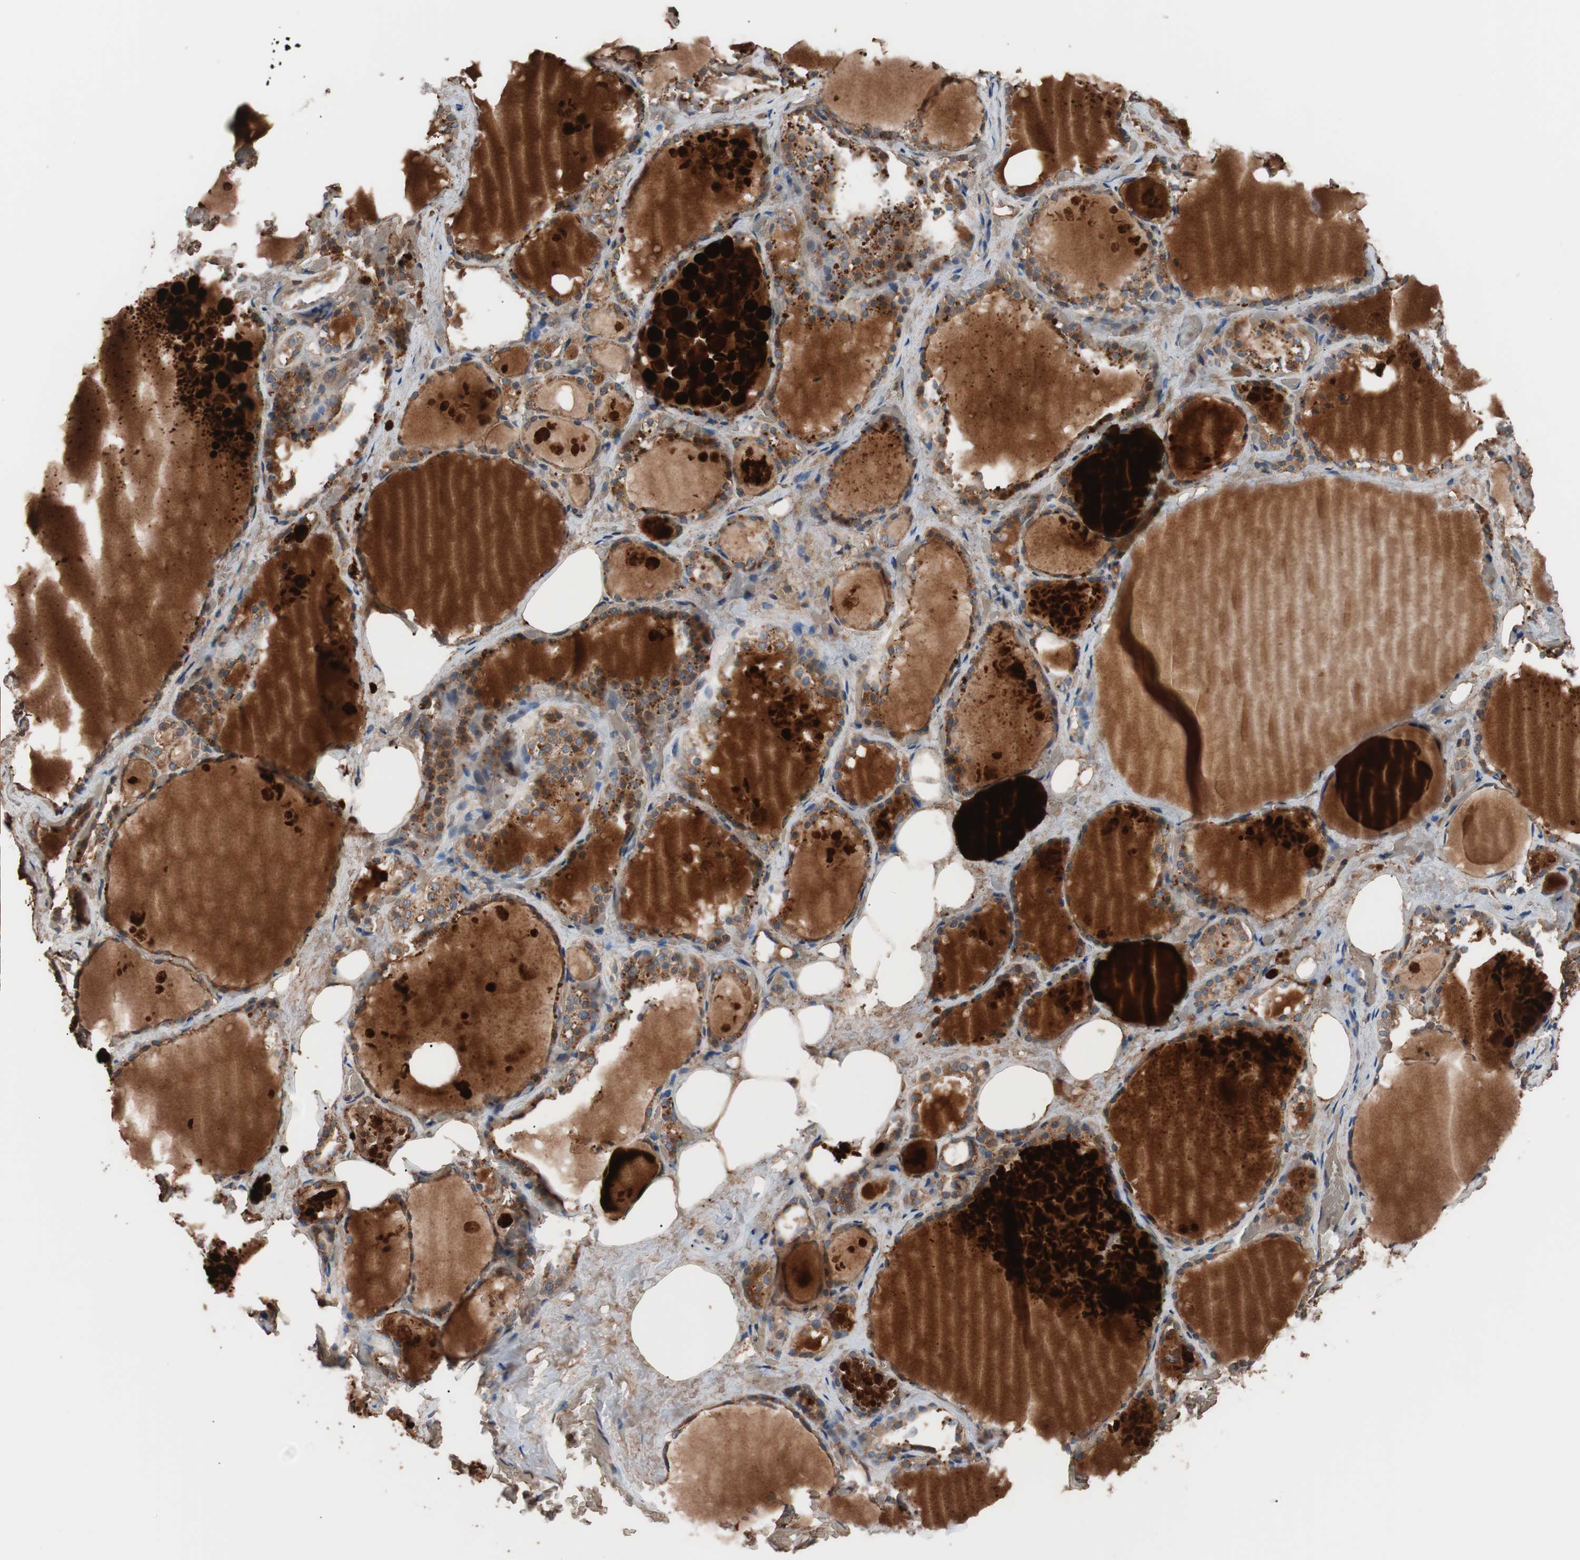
{"staining": {"intensity": "strong", "quantity": ">75%", "location": "cytoplasmic/membranous"}, "tissue": "thyroid gland", "cell_type": "Glandular cells", "image_type": "normal", "snomed": [{"axis": "morphology", "description": "Normal tissue, NOS"}, {"axis": "topography", "description": "Thyroid gland"}], "caption": "Unremarkable thyroid gland exhibits strong cytoplasmic/membranous expression in approximately >75% of glandular cells.", "gene": "GLYCTK", "patient": {"sex": "male", "age": 61}}